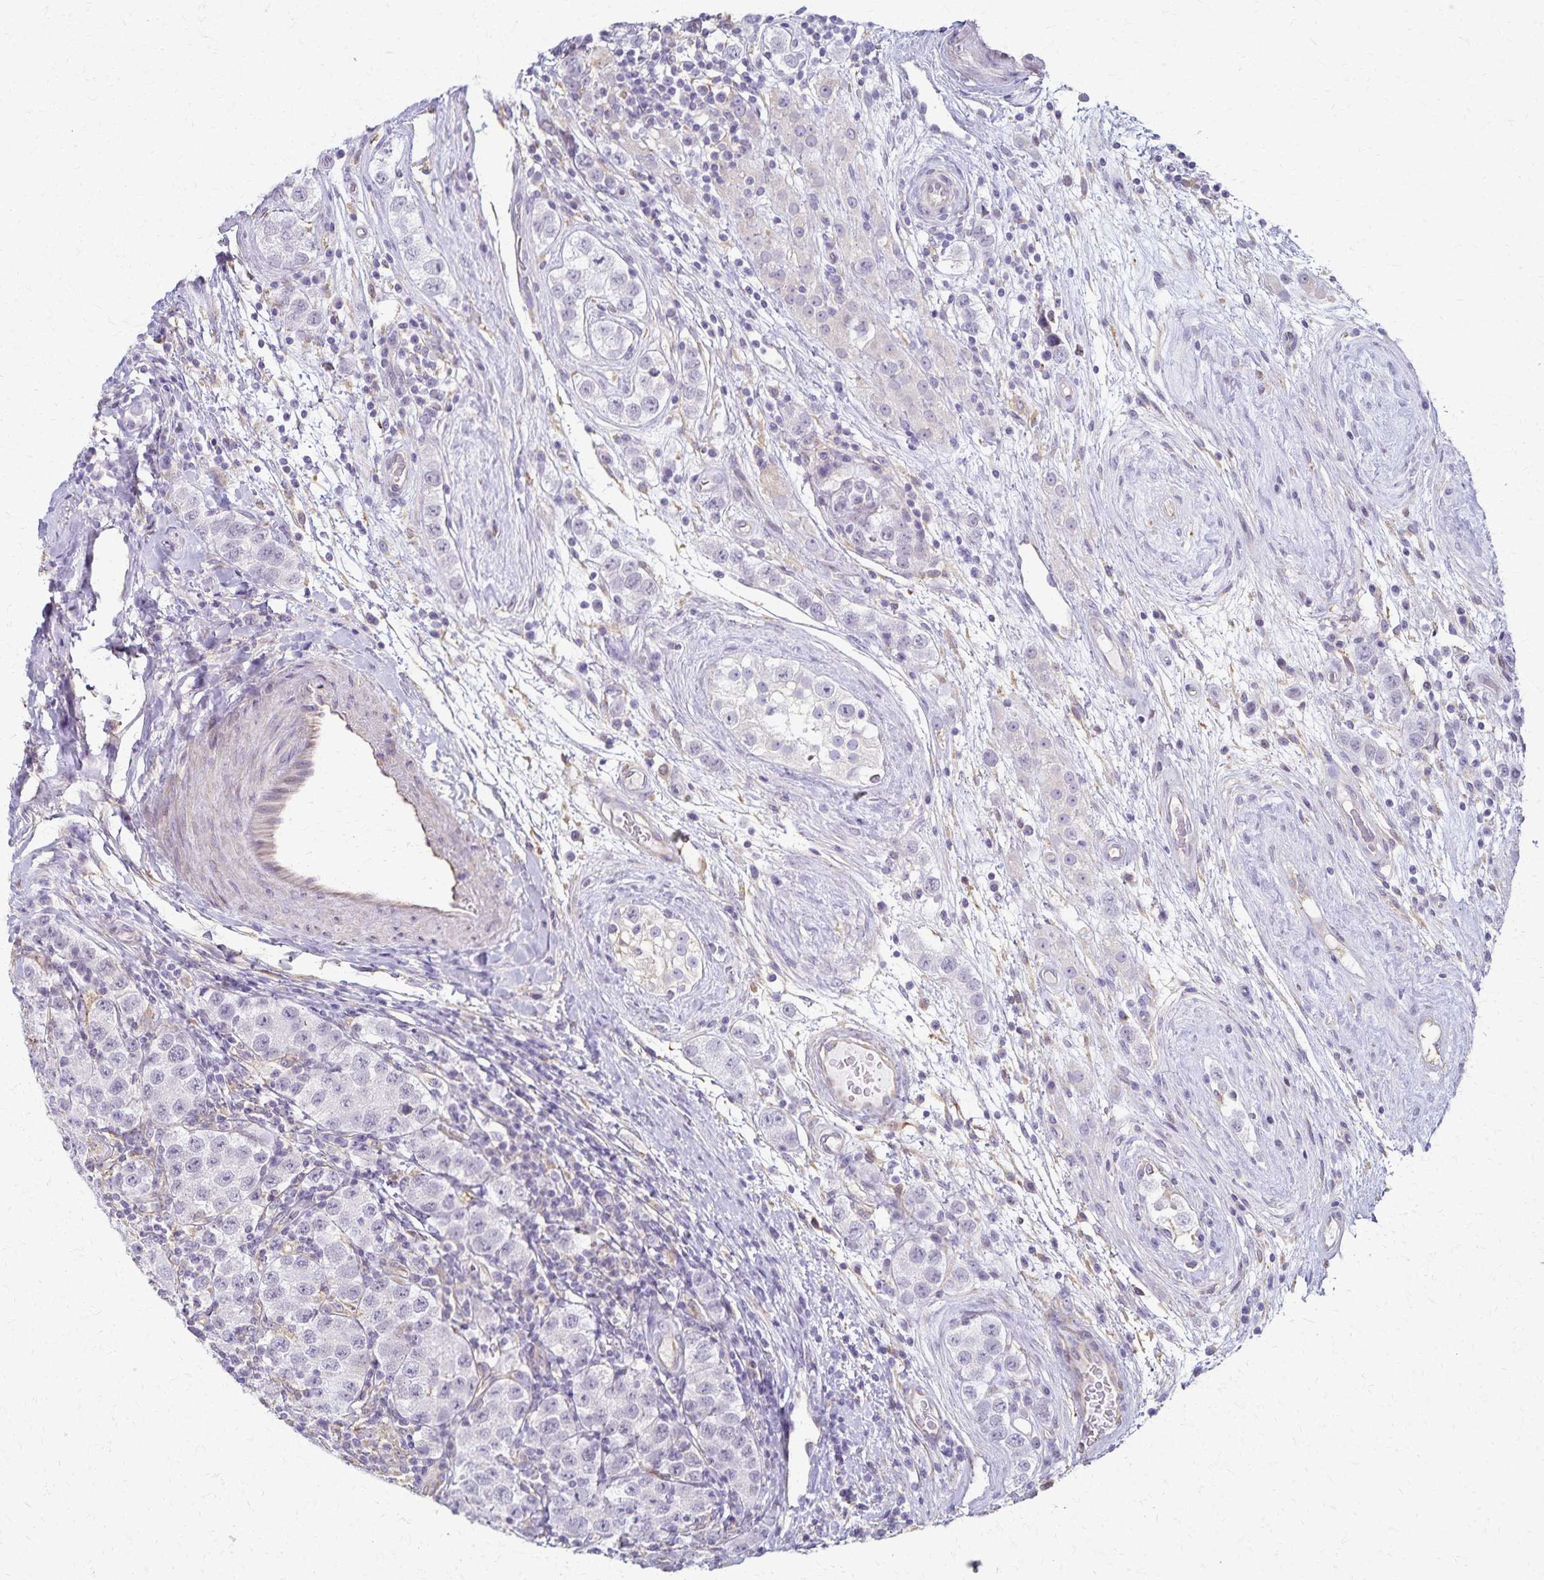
{"staining": {"intensity": "negative", "quantity": "none", "location": "none"}, "tissue": "testis cancer", "cell_type": "Tumor cells", "image_type": "cancer", "snomed": [{"axis": "morphology", "description": "Seminoma, NOS"}, {"axis": "topography", "description": "Testis"}], "caption": "High power microscopy photomicrograph of an immunohistochemistry (IHC) image of testis seminoma, revealing no significant staining in tumor cells.", "gene": "KISS1", "patient": {"sex": "male", "age": 34}}